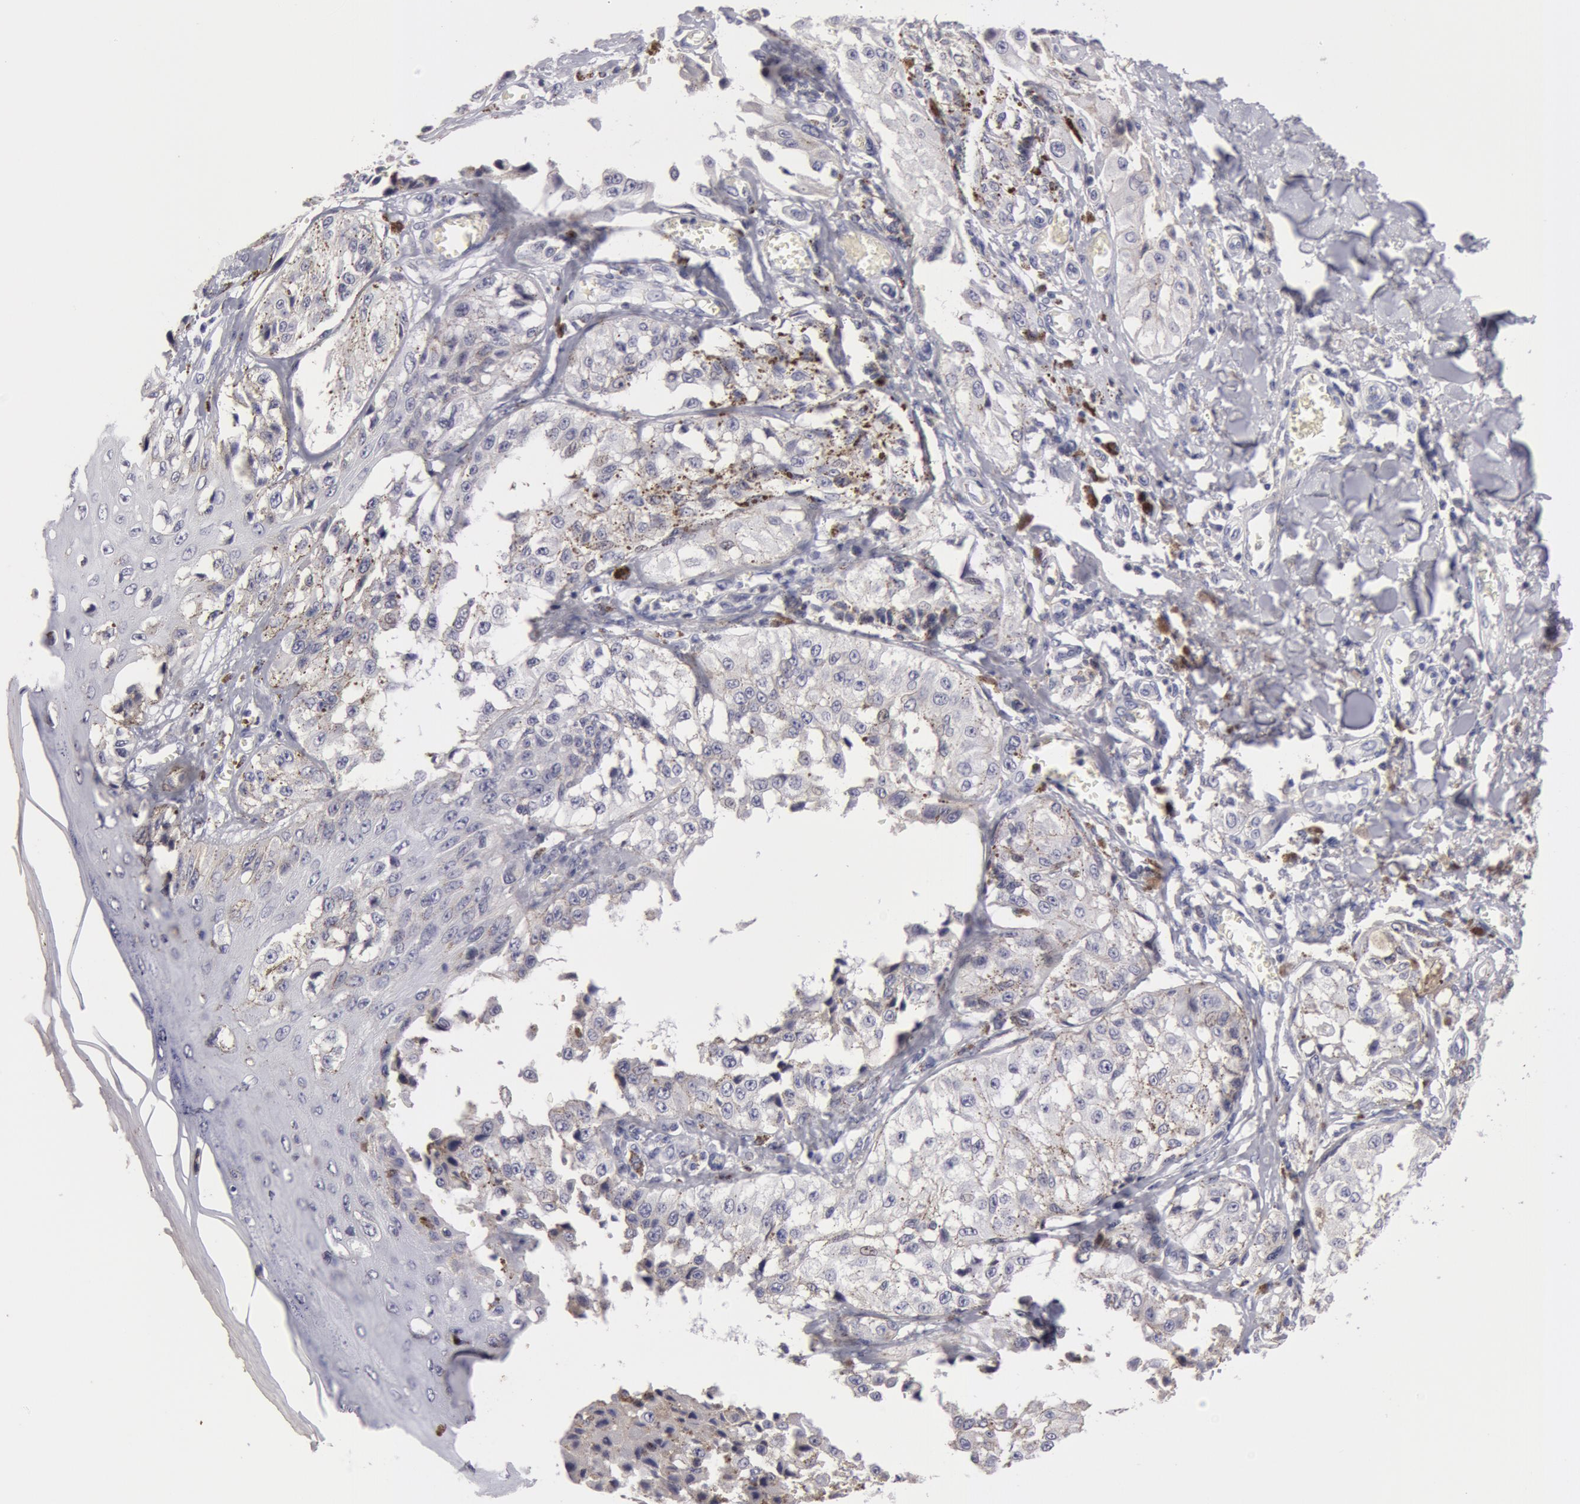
{"staining": {"intensity": "negative", "quantity": "none", "location": "none"}, "tissue": "melanoma", "cell_type": "Tumor cells", "image_type": "cancer", "snomed": [{"axis": "morphology", "description": "Malignant melanoma, NOS"}, {"axis": "topography", "description": "Skin"}], "caption": "Immunohistochemistry of malignant melanoma reveals no positivity in tumor cells. (Brightfield microscopy of DAB (3,3'-diaminobenzidine) IHC at high magnification).", "gene": "NLGN4X", "patient": {"sex": "female", "age": 82}}